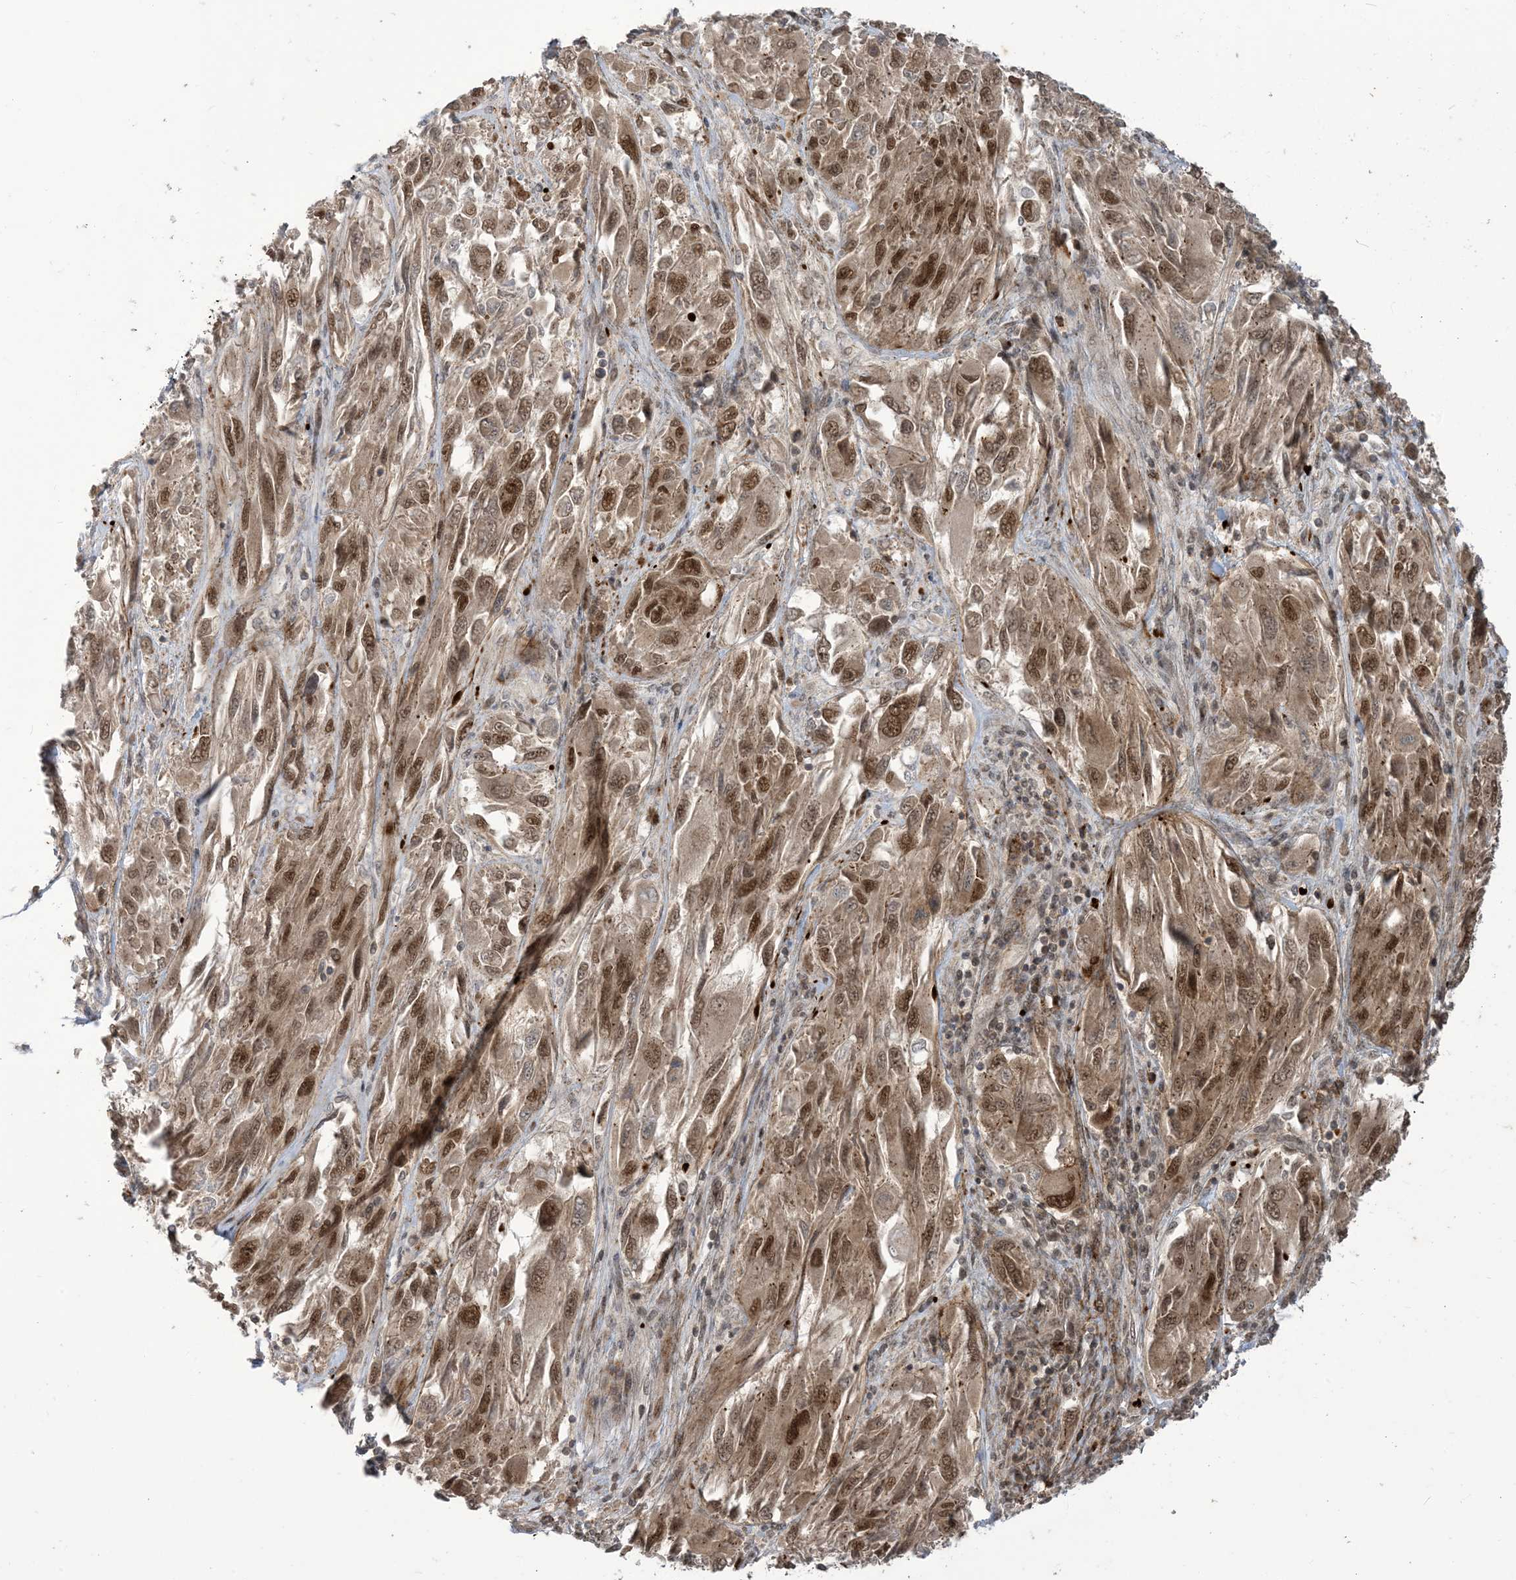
{"staining": {"intensity": "moderate", "quantity": ">75%", "location": "cytoplasmic/membranous,nuclear"}, "tissue": "melanoma", "cell_type": "Tumor cells", "image_type": "cancer", "snomed": [{"axis": "morphology", "description": "Malignant melanoma, NOS"}, {"axis": "topography", "description": "Skin"}], "caption": "Immunohistochemistry (IHC) histopathology image of neoplastic tissue: human melanoma stained using immunohistochemistry (IHC) displays medium levels of moderate protein expression localized specifically in the cytoplasmic/membranous and nuclear of tumor cells, appearing as a cytoplasmic/membranous and nuclear brown color.", "gene": "LAGE3", "patient": {"sex": "female", "age": 91}}